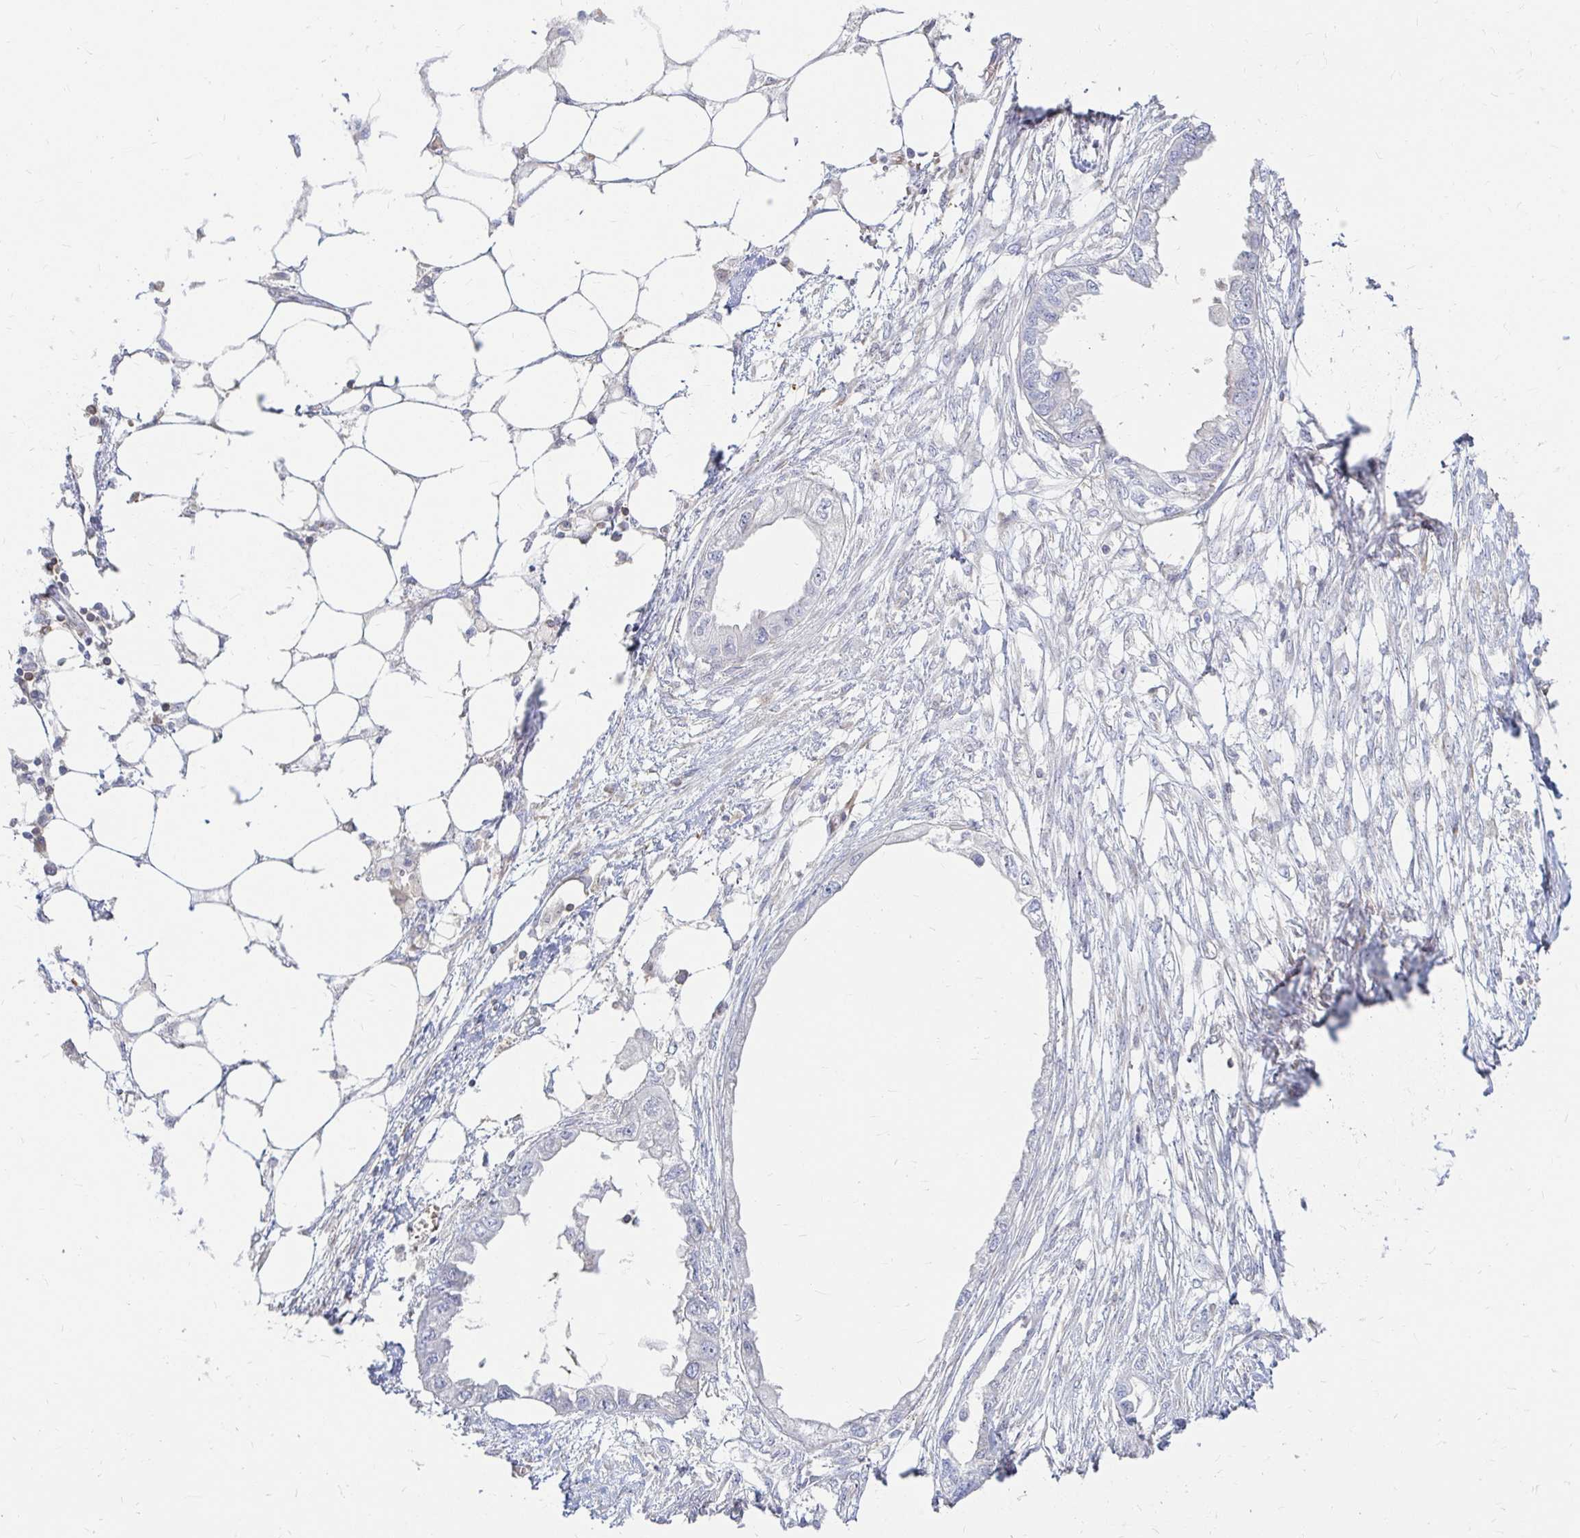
{"staining": {"intensity": "negative", "quantity": "none", "location": "none"}, "tissue": "endometrial cancer", "cell_type": "Tumor cells", "image_type": "cancer", "snomed": [{"axis": "morphology", "description": "Adenocarcinoma, NOS"}, {"axis": "morphology", "description": "Adenocarcinoma, metastatic, NOS"}, {"axis": "topography", "description": "Adipose tissue"}, {"axis": "topography", "description": "Endometrium"}], "caption": "Tumor cells show no significant protein staining in endometrial metastatic adenocarcinoma.", "gene": "CAST", "patient": {"sex": "female", "age": 67}}